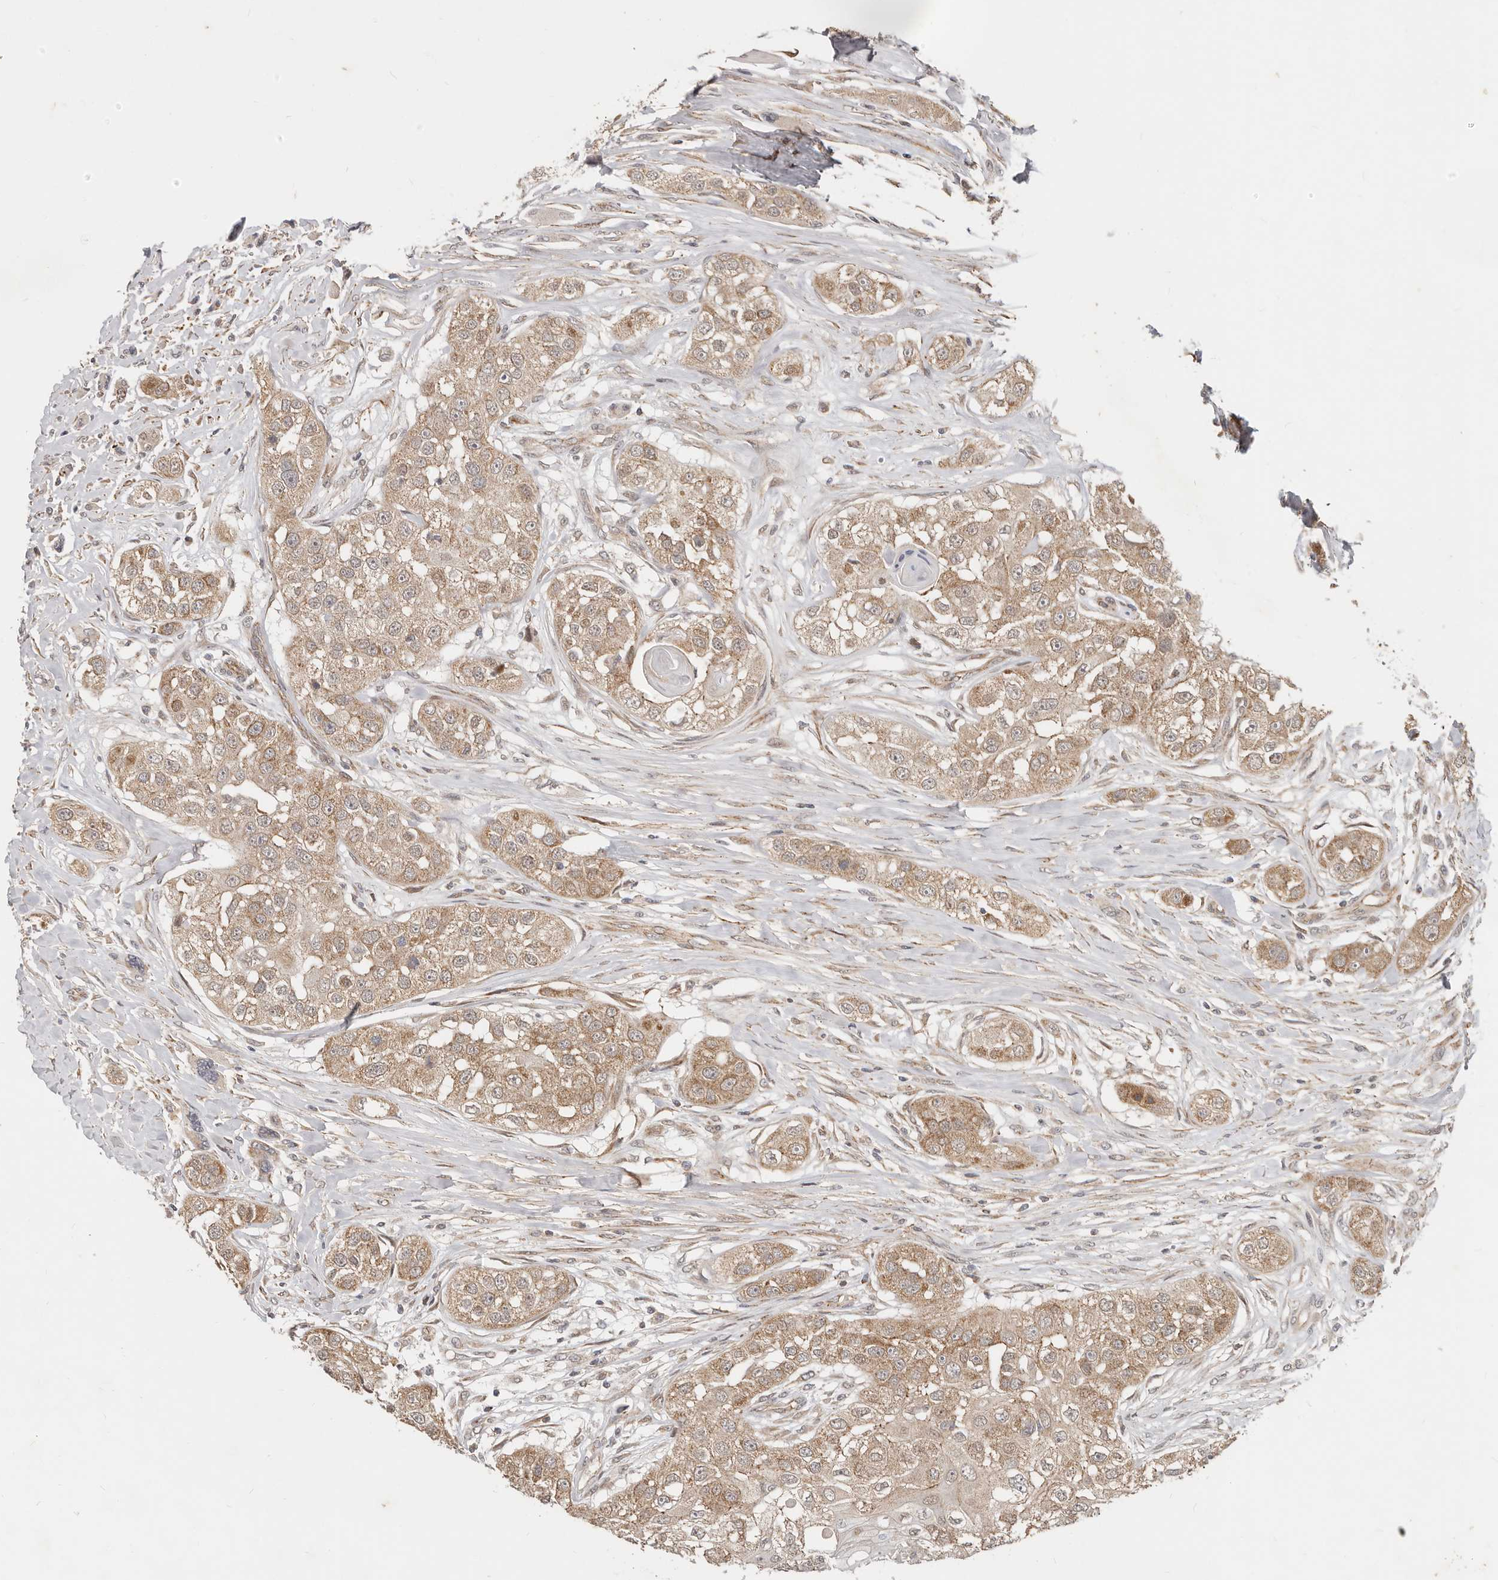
{"staining": {"intensity": "weak", "quantity": ">75%", "location": "cytoplasmic/membranous"}, "tissue": "head and neck cancer", "cell_type": "Tumor cells", "image_type": "cancer", "snomed": [{"axis": "morphology", "description": "Normal tissue, NOS"}, {"axis": "morphology", "description": "Squamous cell carcinoma, NOS"}, {"axis": "topography", "description": "Skeletal muscle"}, {"axis": "topography", "description": "Head-Neck"}], "caption": "Head and neck cancer stained with a protein marker displays weak staining in tumor cells.", "gene": "USP49", "patient": {"sex": "male", "age": 51}}